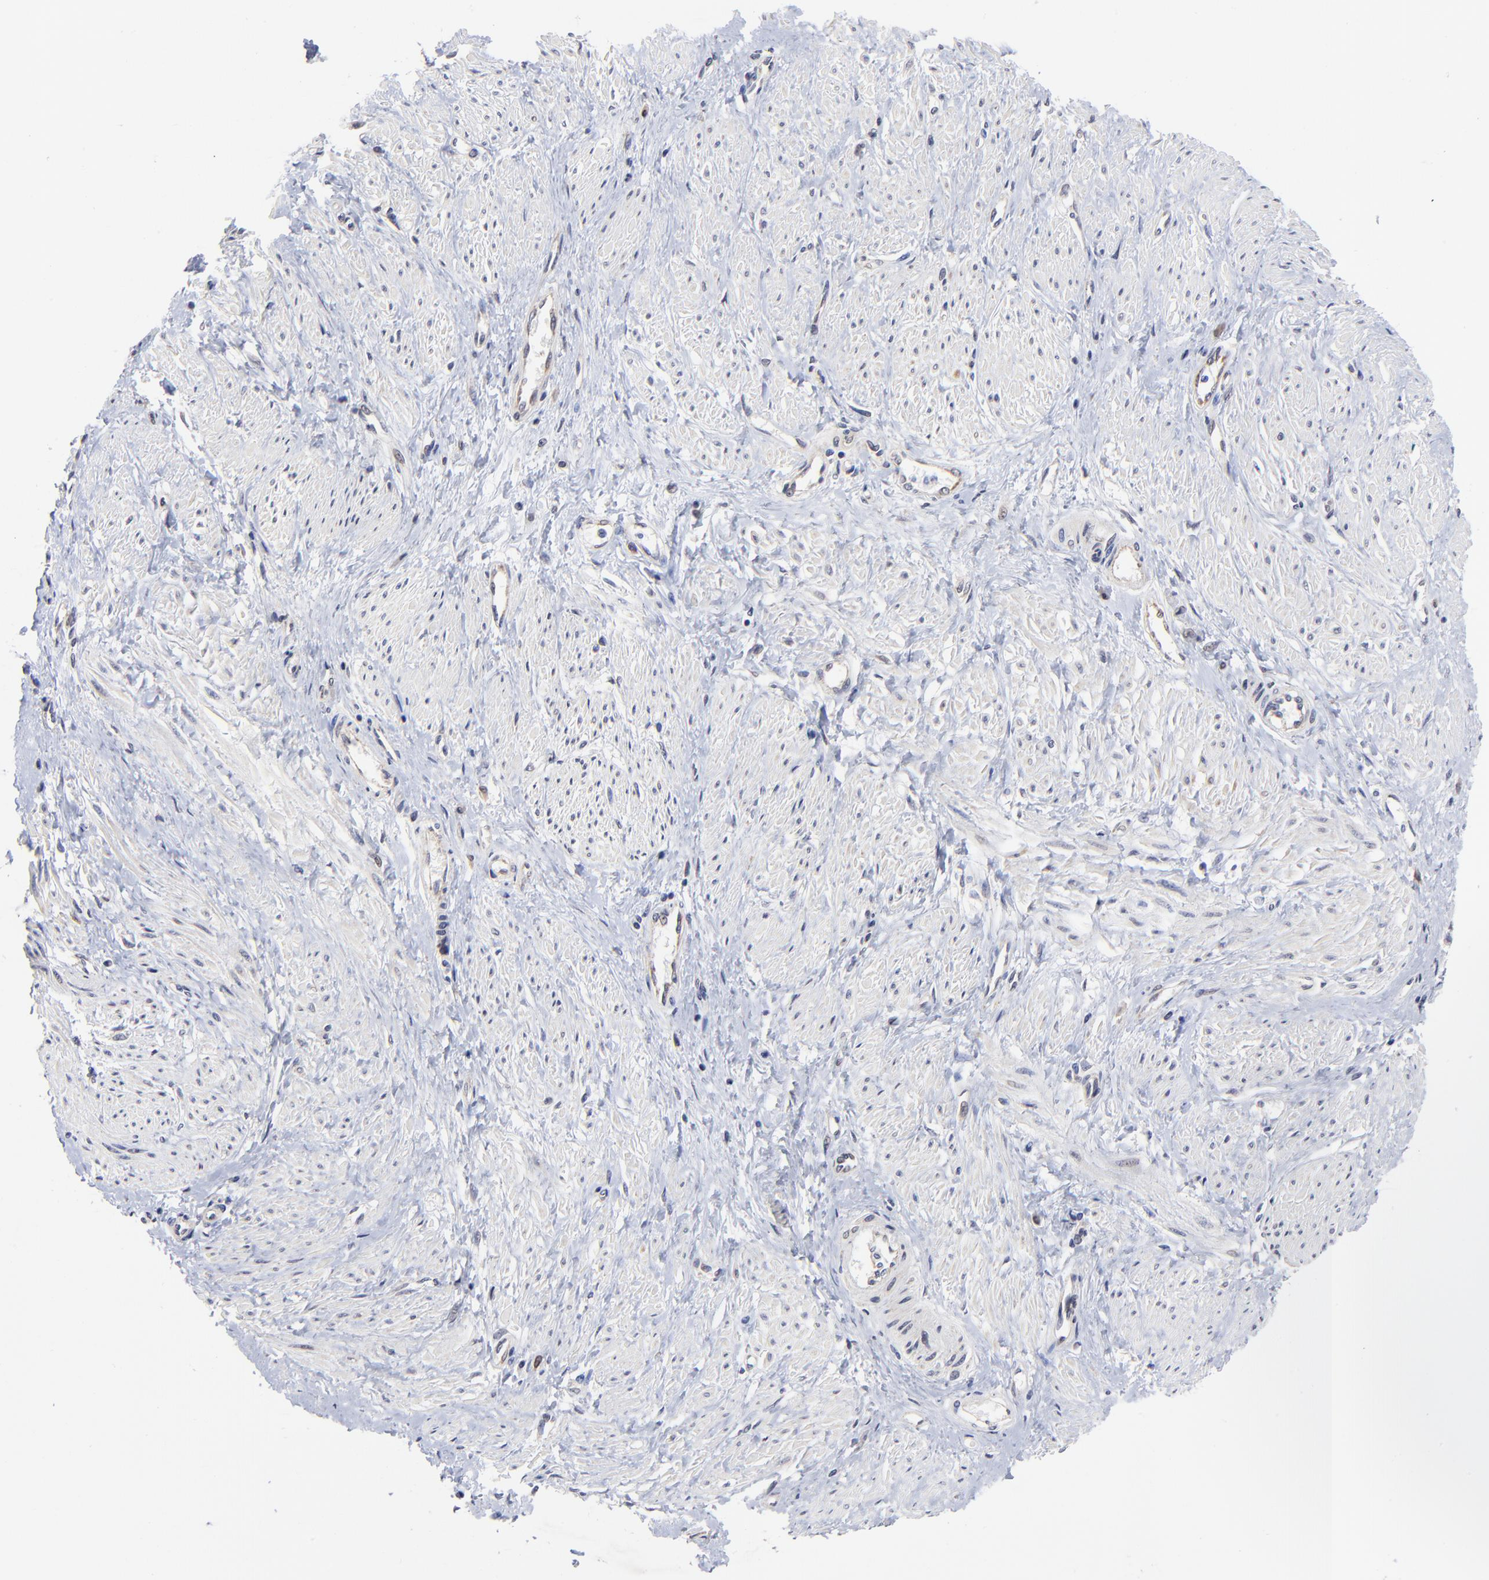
{"staining": {"intensity": "negative", "quantity": "none", "location": "none"}, "tissue": "smooth muscle", "cell_type": "Smooth muscle cells", "image_type": "normal", "snomed": [{"axis": "morphology", "description": "Normal tissue, NOS"}, {"axis": "topography", "description": "Smooth muscle"}, {"axis": "topography", "description": "Uterus"}], "caption": "Smooth muscle was stained to show a protein in brown. There is no significant staining in smooth muscle cells. (DAB (3,3'-diaminobenzidine) immunohistochemistry visualized using brightfield microscopy, high magnification).", "gene": "FBXL12", "patient": {"sex": "female", "age": 39}}